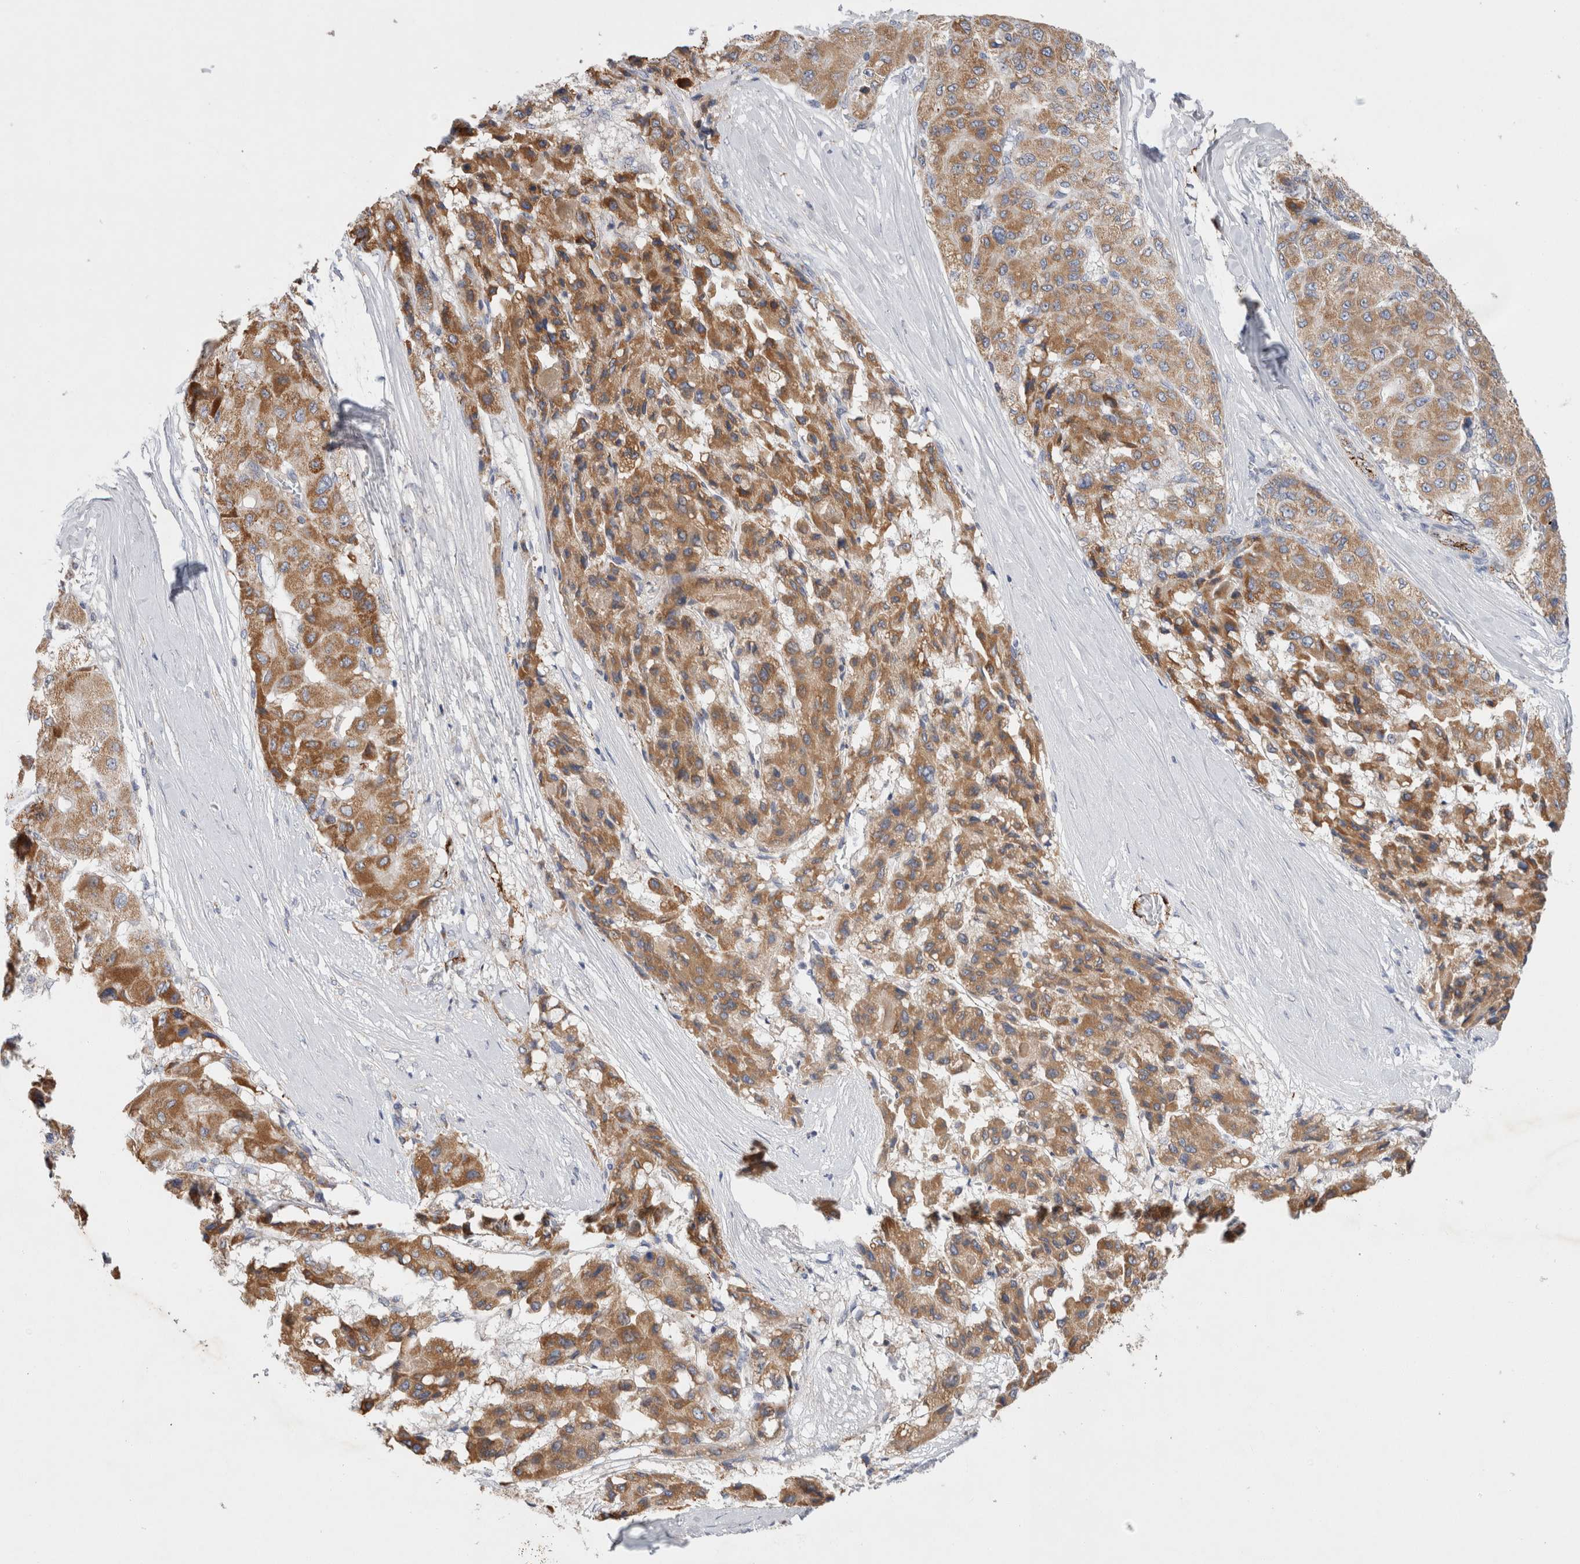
{"staining": {"intensity": "moderate", "quantity": ">75%", "location": "cytoplasmic/membranous"}, "tissue": "liver cancer", "cell_type": "Tumor cells", "image_type": "cancer", "snomed": [{"axis": "morphology", "description": "Carcinoma, Hepatocellular, NOS"}, {"axis": "topography", "description": "Liver"}], "caption": "Immunohistochemistry (IHC) micrograph of liver cancer stained for a protein (brown), which shows medium levels of moderate cytoplasmic/membranous expression in about >75% of tumor cells.", "gene": "IARS2", "patient": {"sex": "male", "age": 80}}